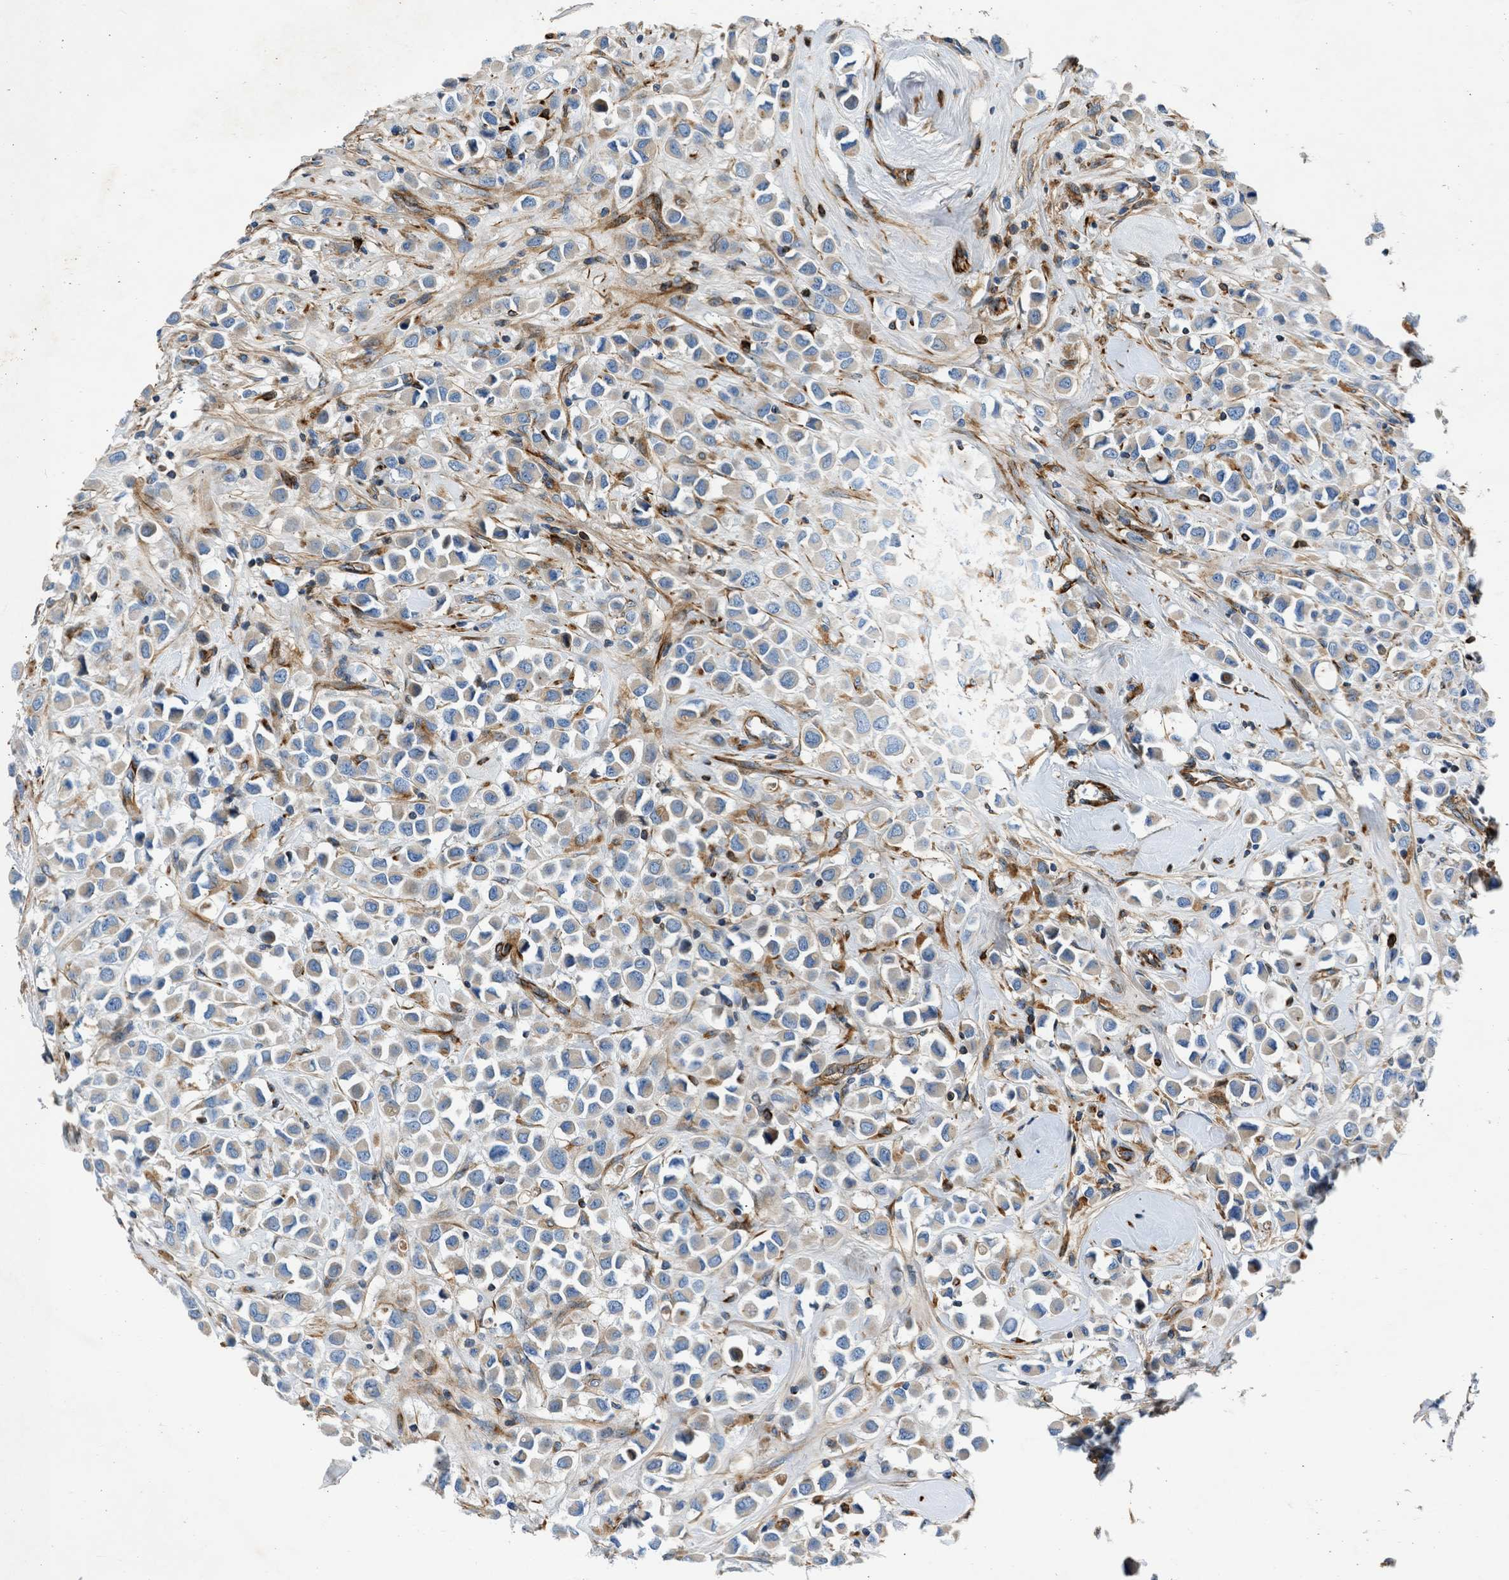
{"staining": {"intensity": "weak", "quantity": ">75%", "location": "cytoplasmic/membranous"}, "tissue": "breast cancer", "cell_type": "Tumor cells", "image_type": "cancer", "snomed": [{"axis": "morphology", "description": "Duct carcinoma"}, {"axis": "topography", "description": "Breast"}], "caption": "This histopathology image reveals breast cancer (infiltrating ductal carcinoma) stained with immunohistochemistry to label a protein in brown. The cytoplasmic/membranous of tumor cells show weak positivity for the protein. Nuclei are counter-stained blue.", "gene": "ULK4", "patient": {"sex": "female", "age": 61}}